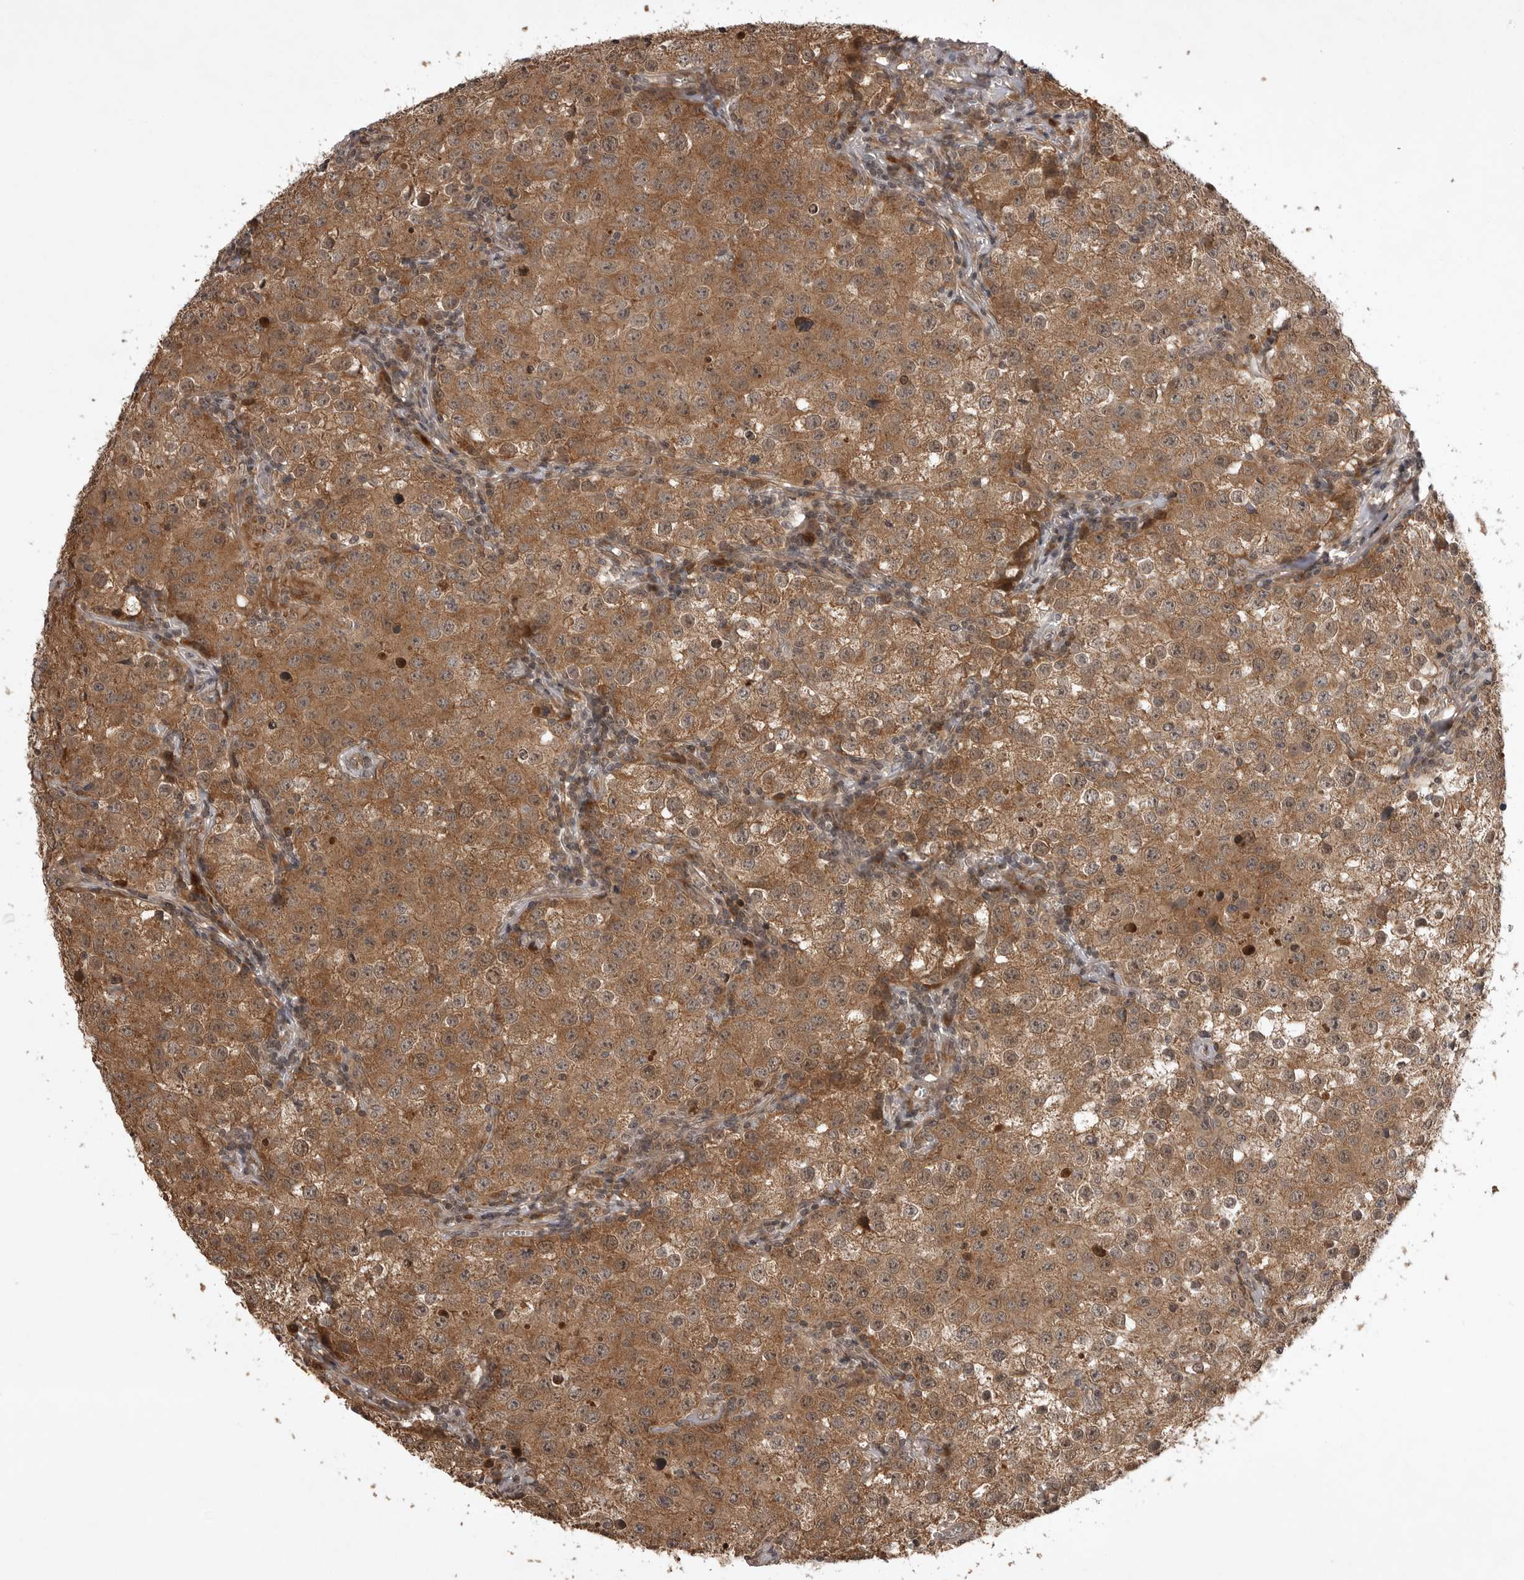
{"staining": {"intensity": "moderate", "quantity": ">75%", "location": "cytoplasmic/membranous"}, "tissue": "testis cancer", "cell_type": "Tumor cells", "image_type": "cancer", "snomed": [{"axis": "morphology", "description": "Seminoma, NOS"}, {"axis": "morphology", "description": "Carcinoma, Embryonal, NOS"}, {"axis": "topography", "description": "Testis"}], "caption": "Immunohistochemical staining of human seminoma (testis) exhibits medium levels of moderate cytoplasmic/membranous protein positivity in approximately >75% of tumor cells.", "gene": "AKAP7", "patient": {"sex": "male", "age": 43}}